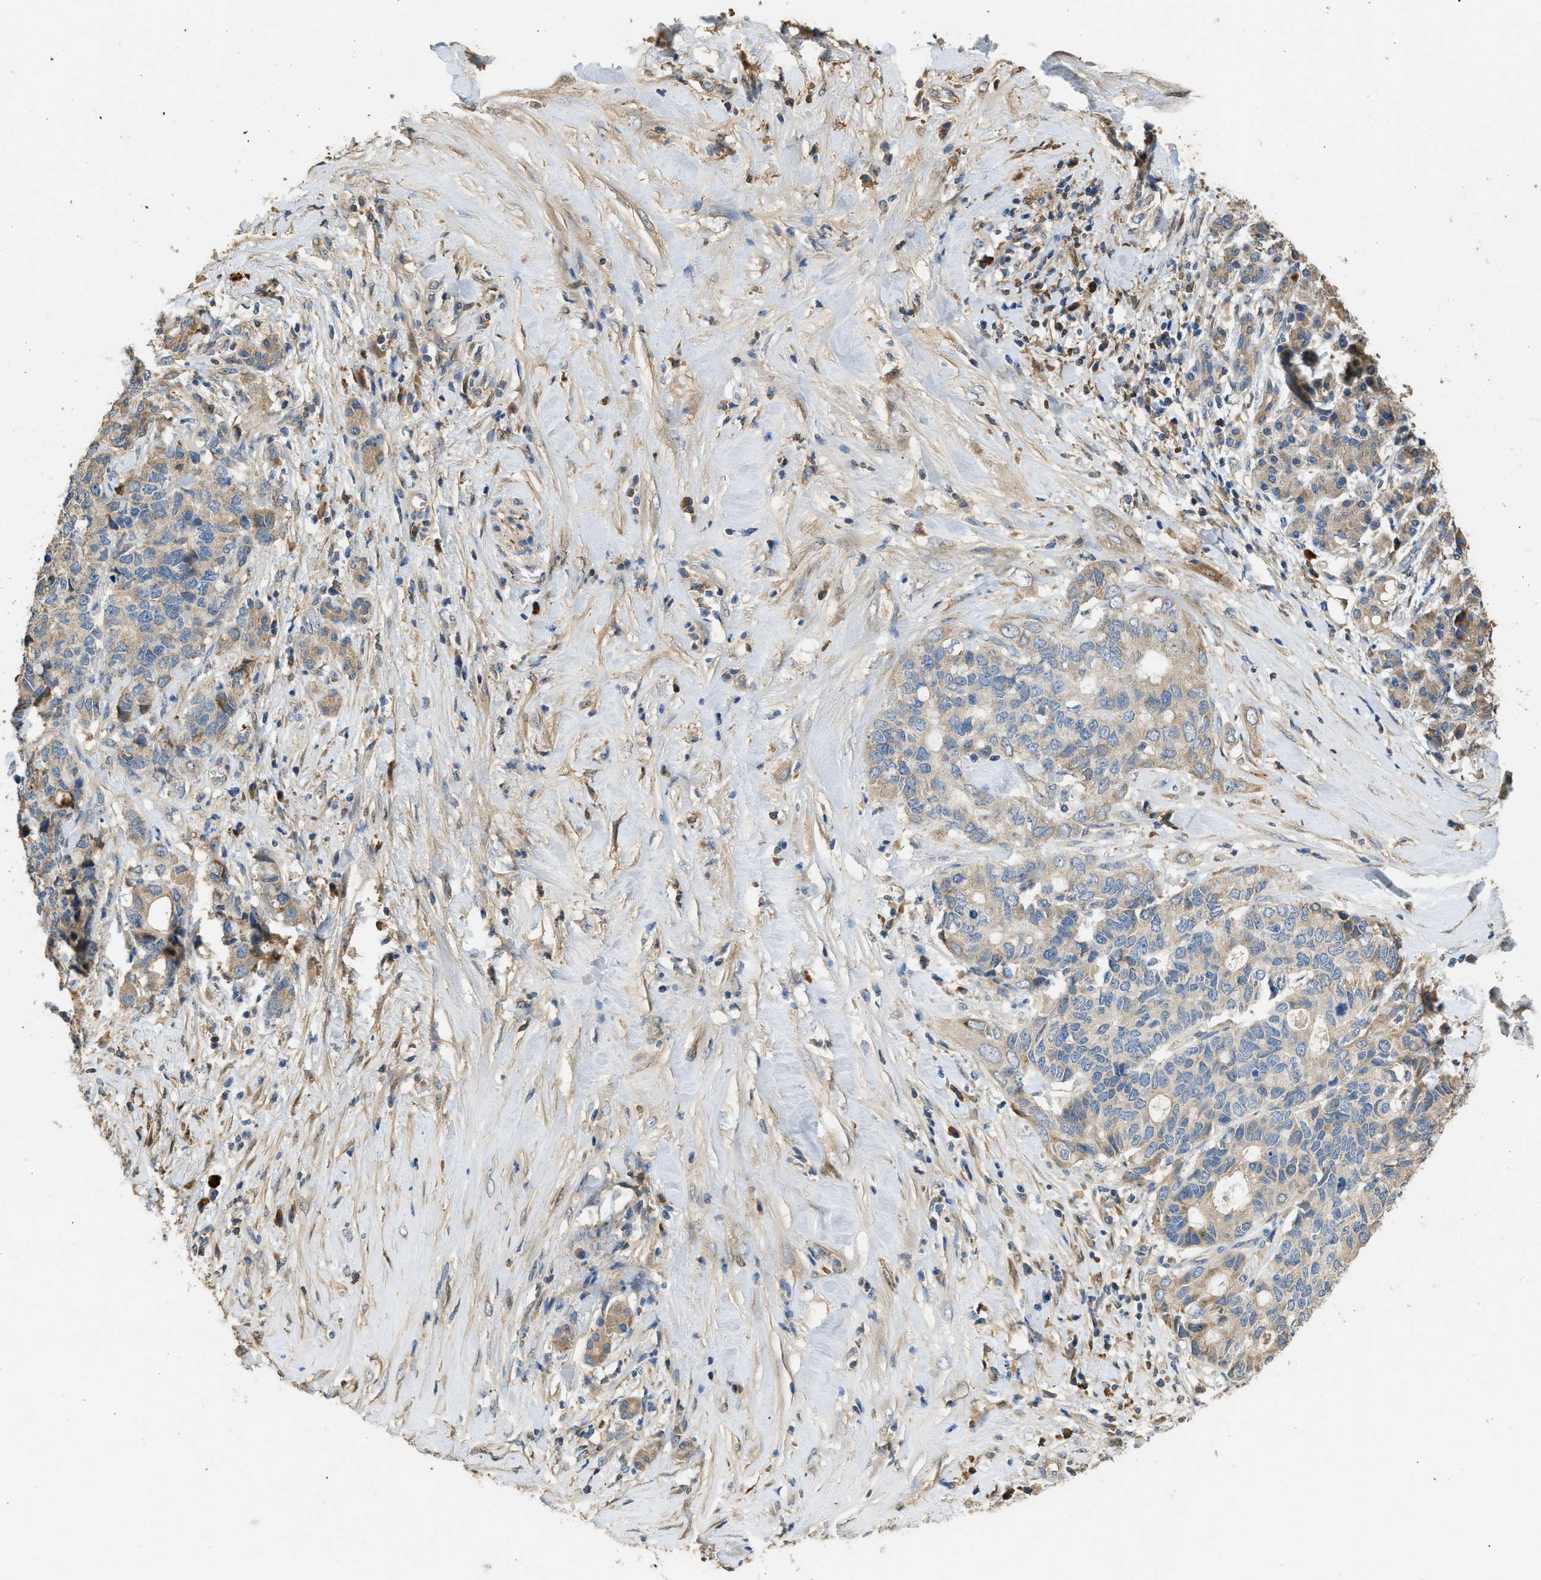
{"staining": {"intensity": "weak", "quantity": "25%-75%", "location": "cytoplasmic/membranous"}, "tissue": "pancreatic cancer", "cell_type": "Tumor cells", "image_type": "cancer", "snomed": [{"axis": "morphology", "description": "Adenocarcinoma, NOS"}, {"axis": "topography", "description": "Pancreas"}], "caption": "Human pancreatic adenocarcinoma stained with a brown dye shows weak cytoplasmic/membranous positive staining in approximately 25%-75% of tumor cells.", "gene": "RIPK2", "patient": {"sex": "female", "age": 56}}